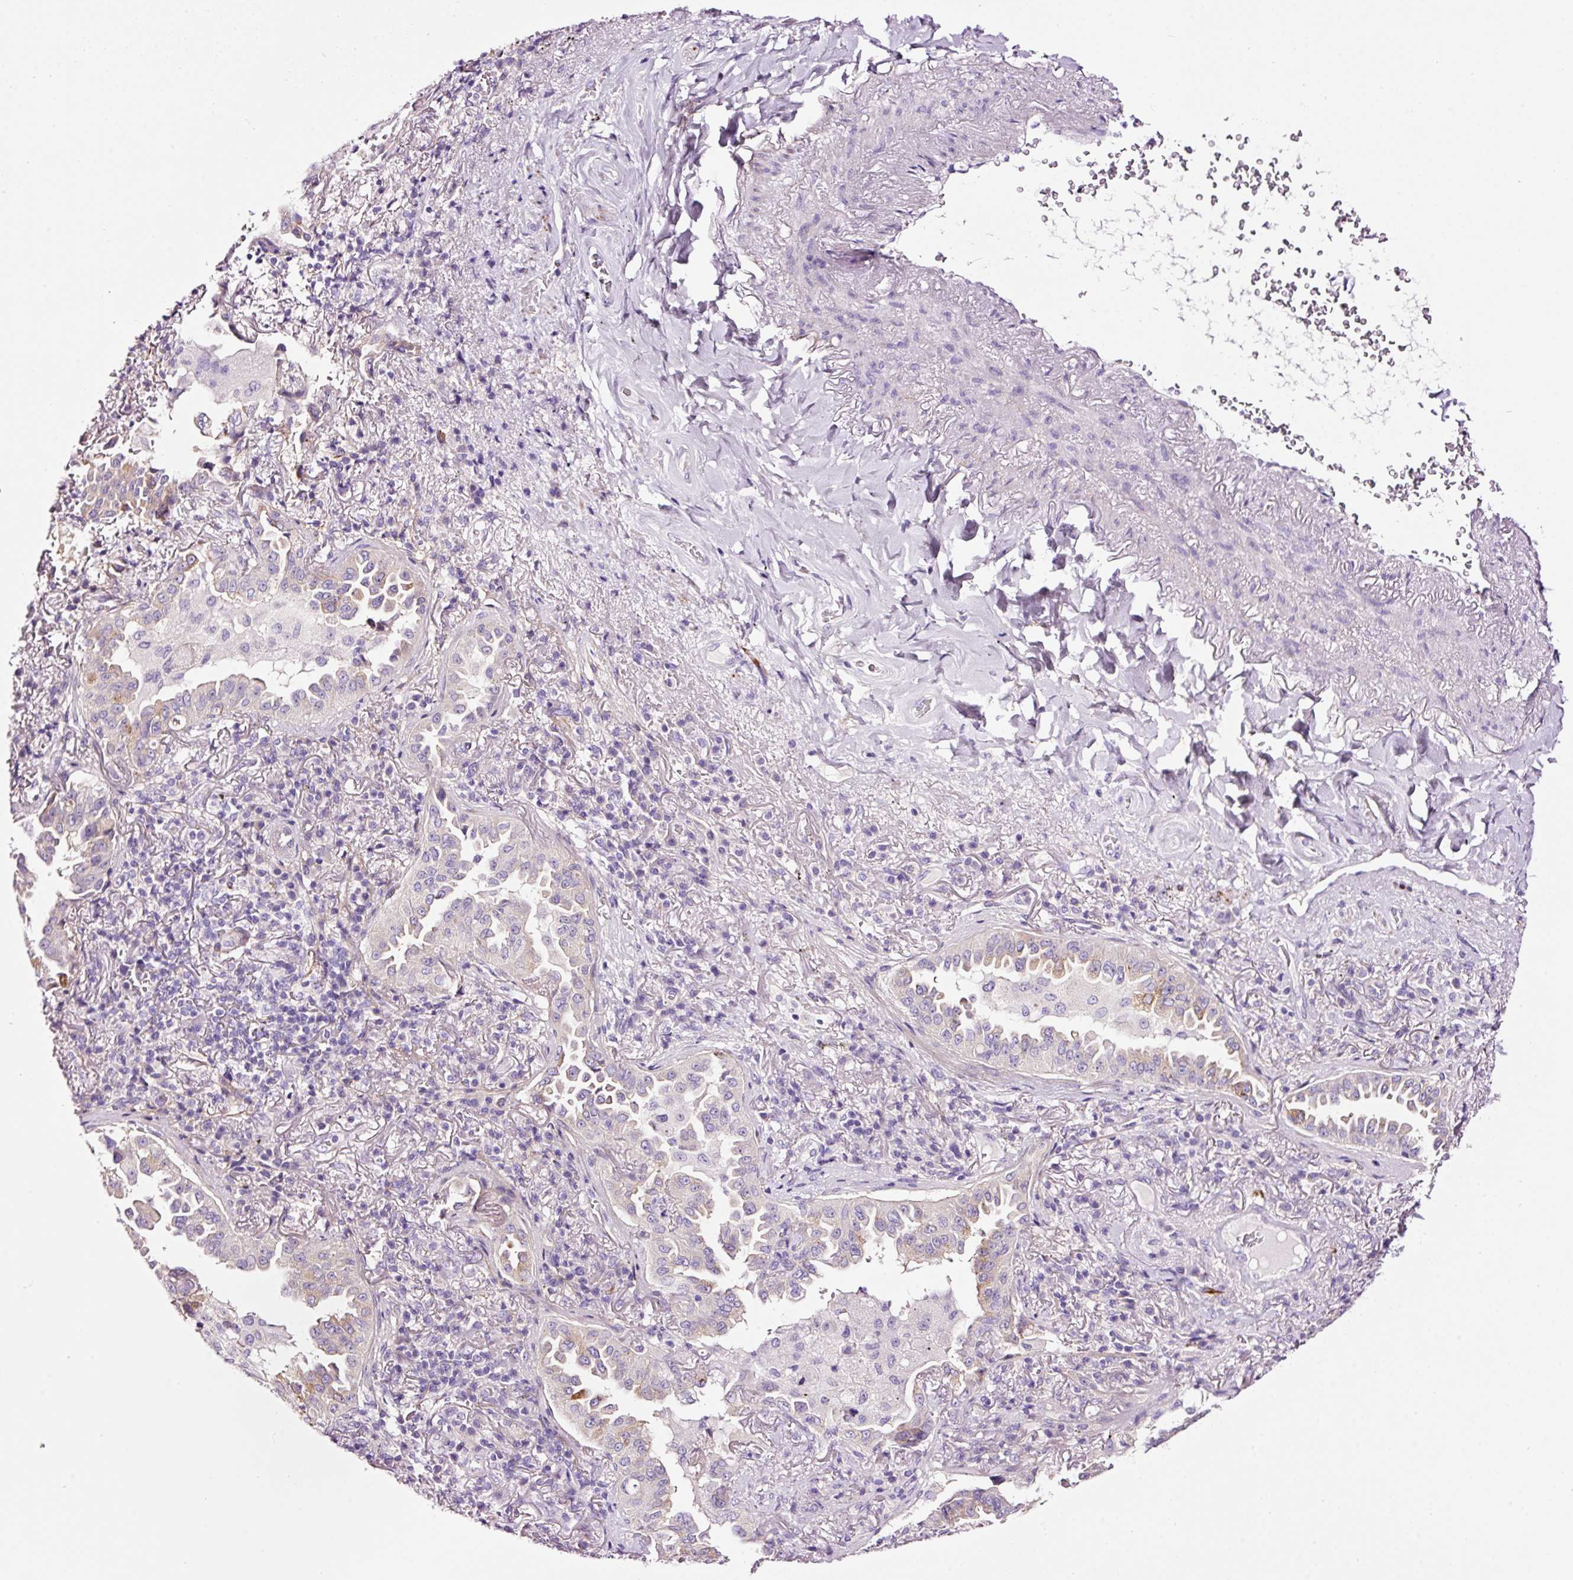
{"staining": {"intensity": "weak", "quantity": "25%-75%", "location": "cytoplasmic/membranous"}, "tissue": "lung cancer", "cell_type": "Tumor cells", "image_type": "cancer", "snomed": [{"axis": "morphology", "description": "Adenocarcinoma, NOS"}, {"axis": "topography", "description": "Lung"}], "caption": "A high-resolution histopathology image shows IHC staining of adenocarcinoma (lung), which exhibits weak cytoplasmic/membranous staining in approximately 25%-75% of tumor cells.", "gene": "PAM", "patient": {"sex": "female", "age": 69}}